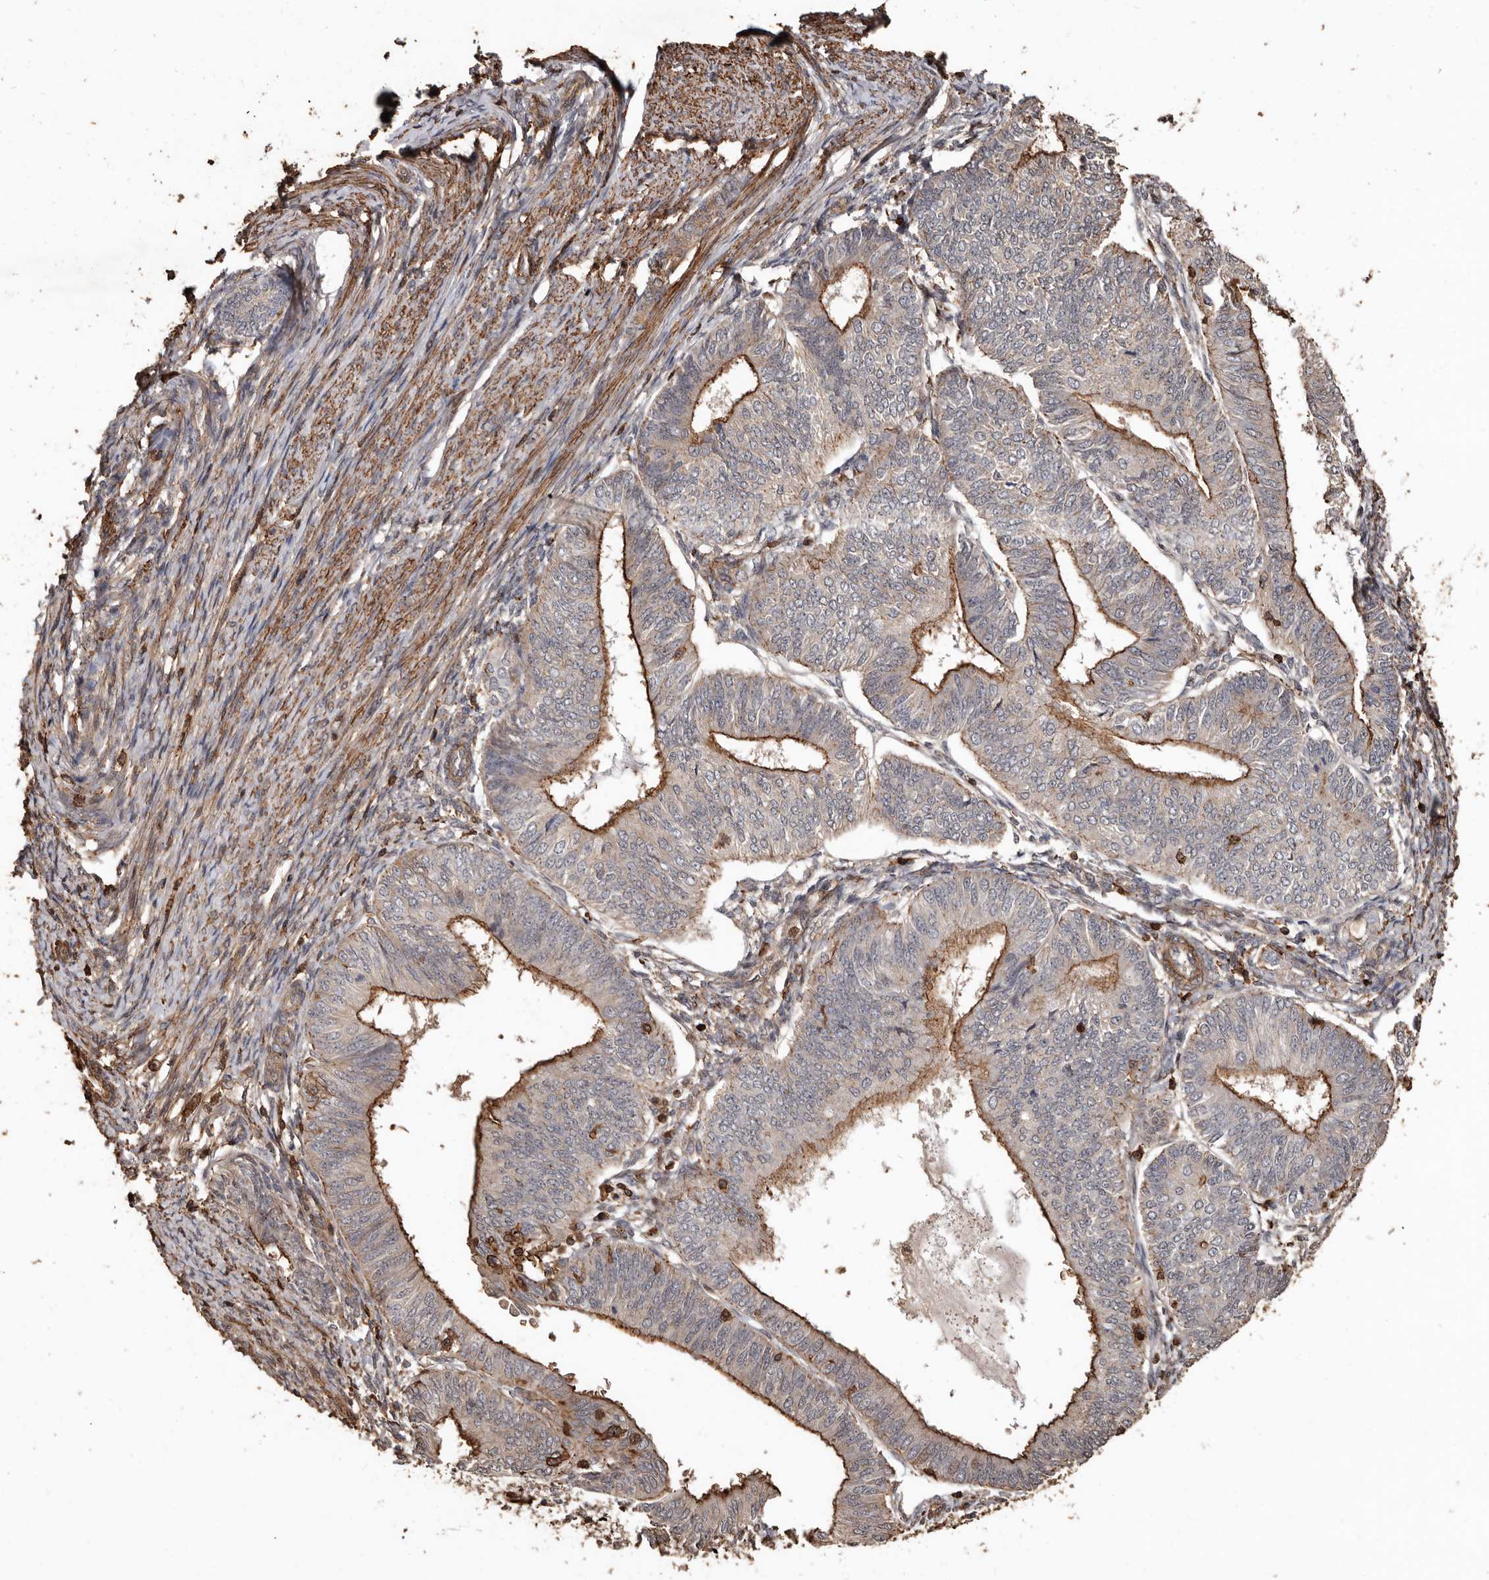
{"staining": {"intensity": "moderate", "quantity": "<25%", "location": "cytoplasmic/membranous"}, "tissue": "endometrial cancer", "cell_type": "Tumor cells", "image_type": "cancer", "snomed": [{"axis": "morphology", "description": "Adenocarcinoma, NOS"}, {"axis": "topography", "description": "Endometrium"}], "caption": "The immunohistochemical stain shows moderate cytoplasmic/membranous staining in tumor cells of endometrial cancer tissue.", "gene": "GSK3A", "patient": {"sex": "female", "age": 58}}